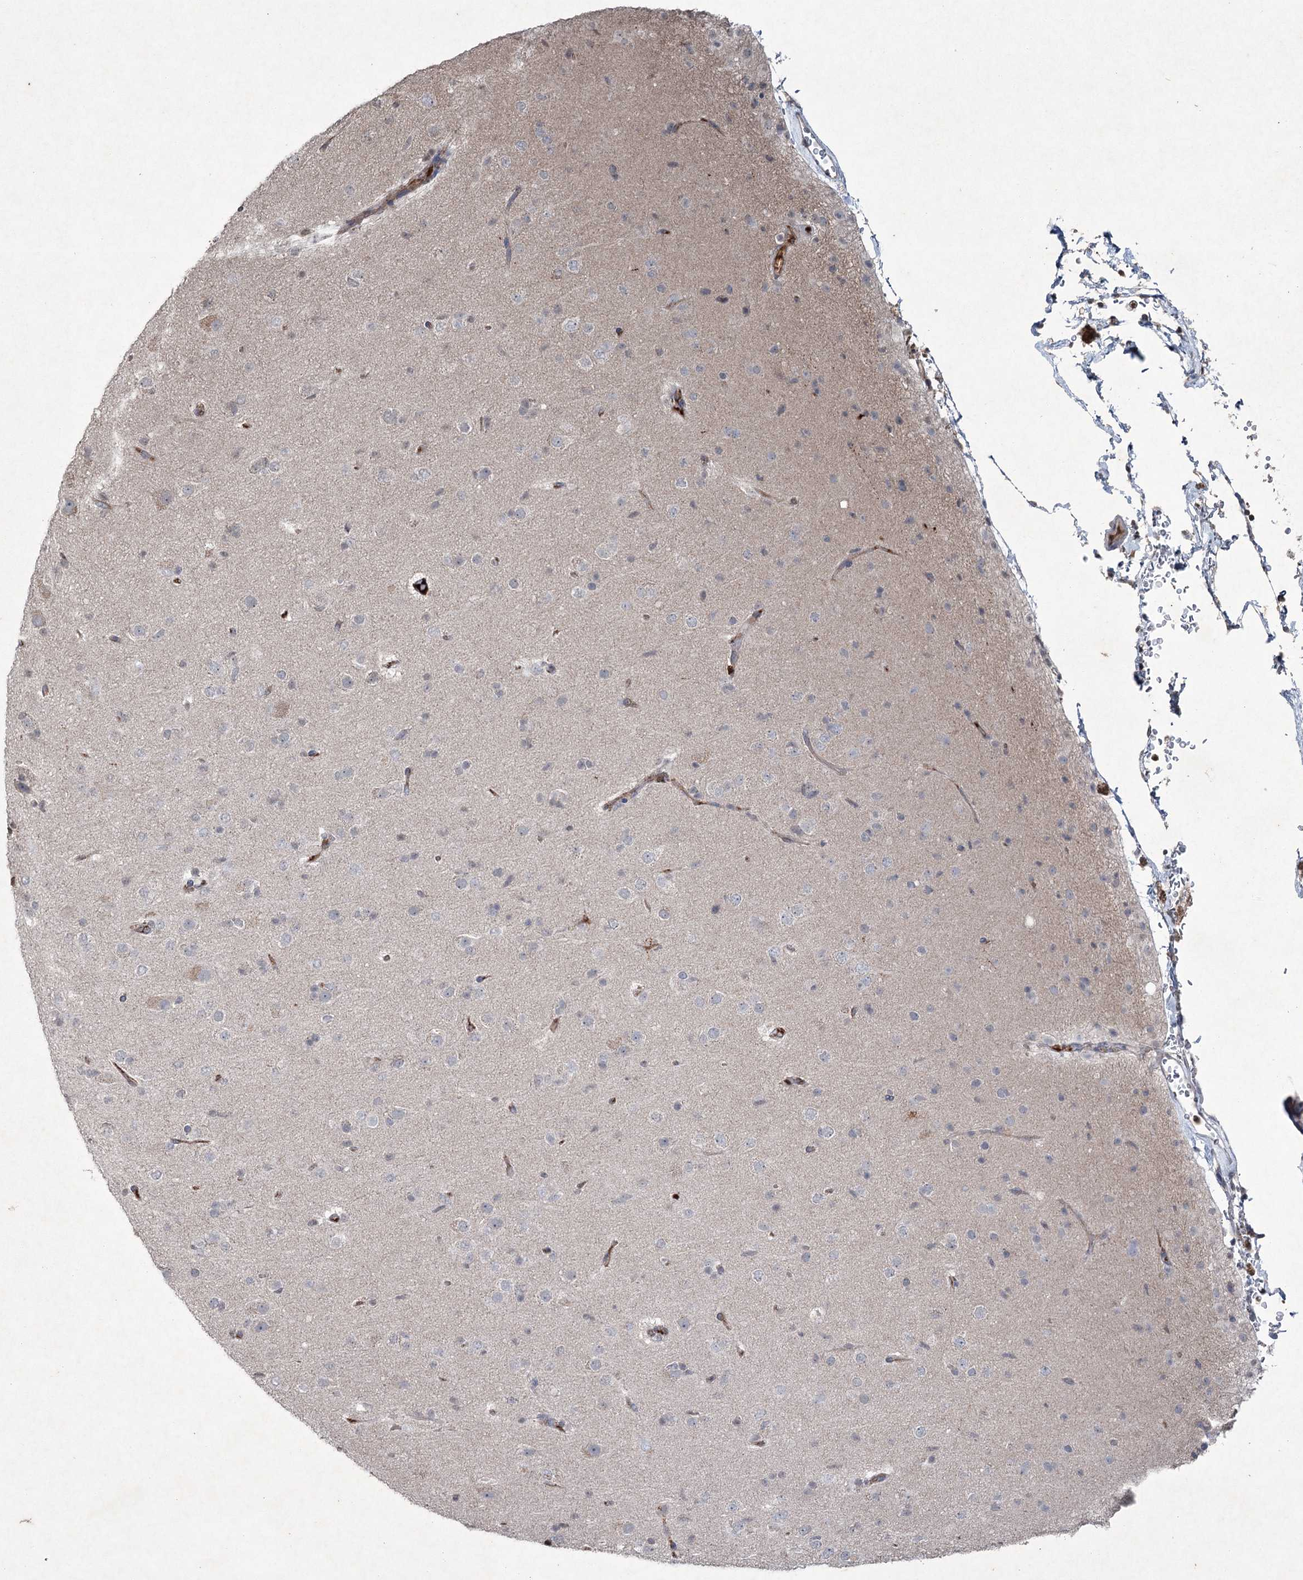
{"staining": {"intensity": "negative", "quantity": "none", "location": "none"}, "tissue": "glioma", "cell_type": "Tumor cells", "image_type": "cancer", "snomed": [{"axis": "morphology", "description": "Glioma, malignant, Low grade"}, {"axis": "topography", "description": "Brain"}], "caption": "Immunohistochemistry (IHC) histopathology image of neoplastic tissue: human glioma stained with DAB (3,3'-diaminobenzidine) exhibits no significant protein staining in tumor cells.", "gene": "PGLYRP2", "patient": {"sex": "male", "age": 65}}